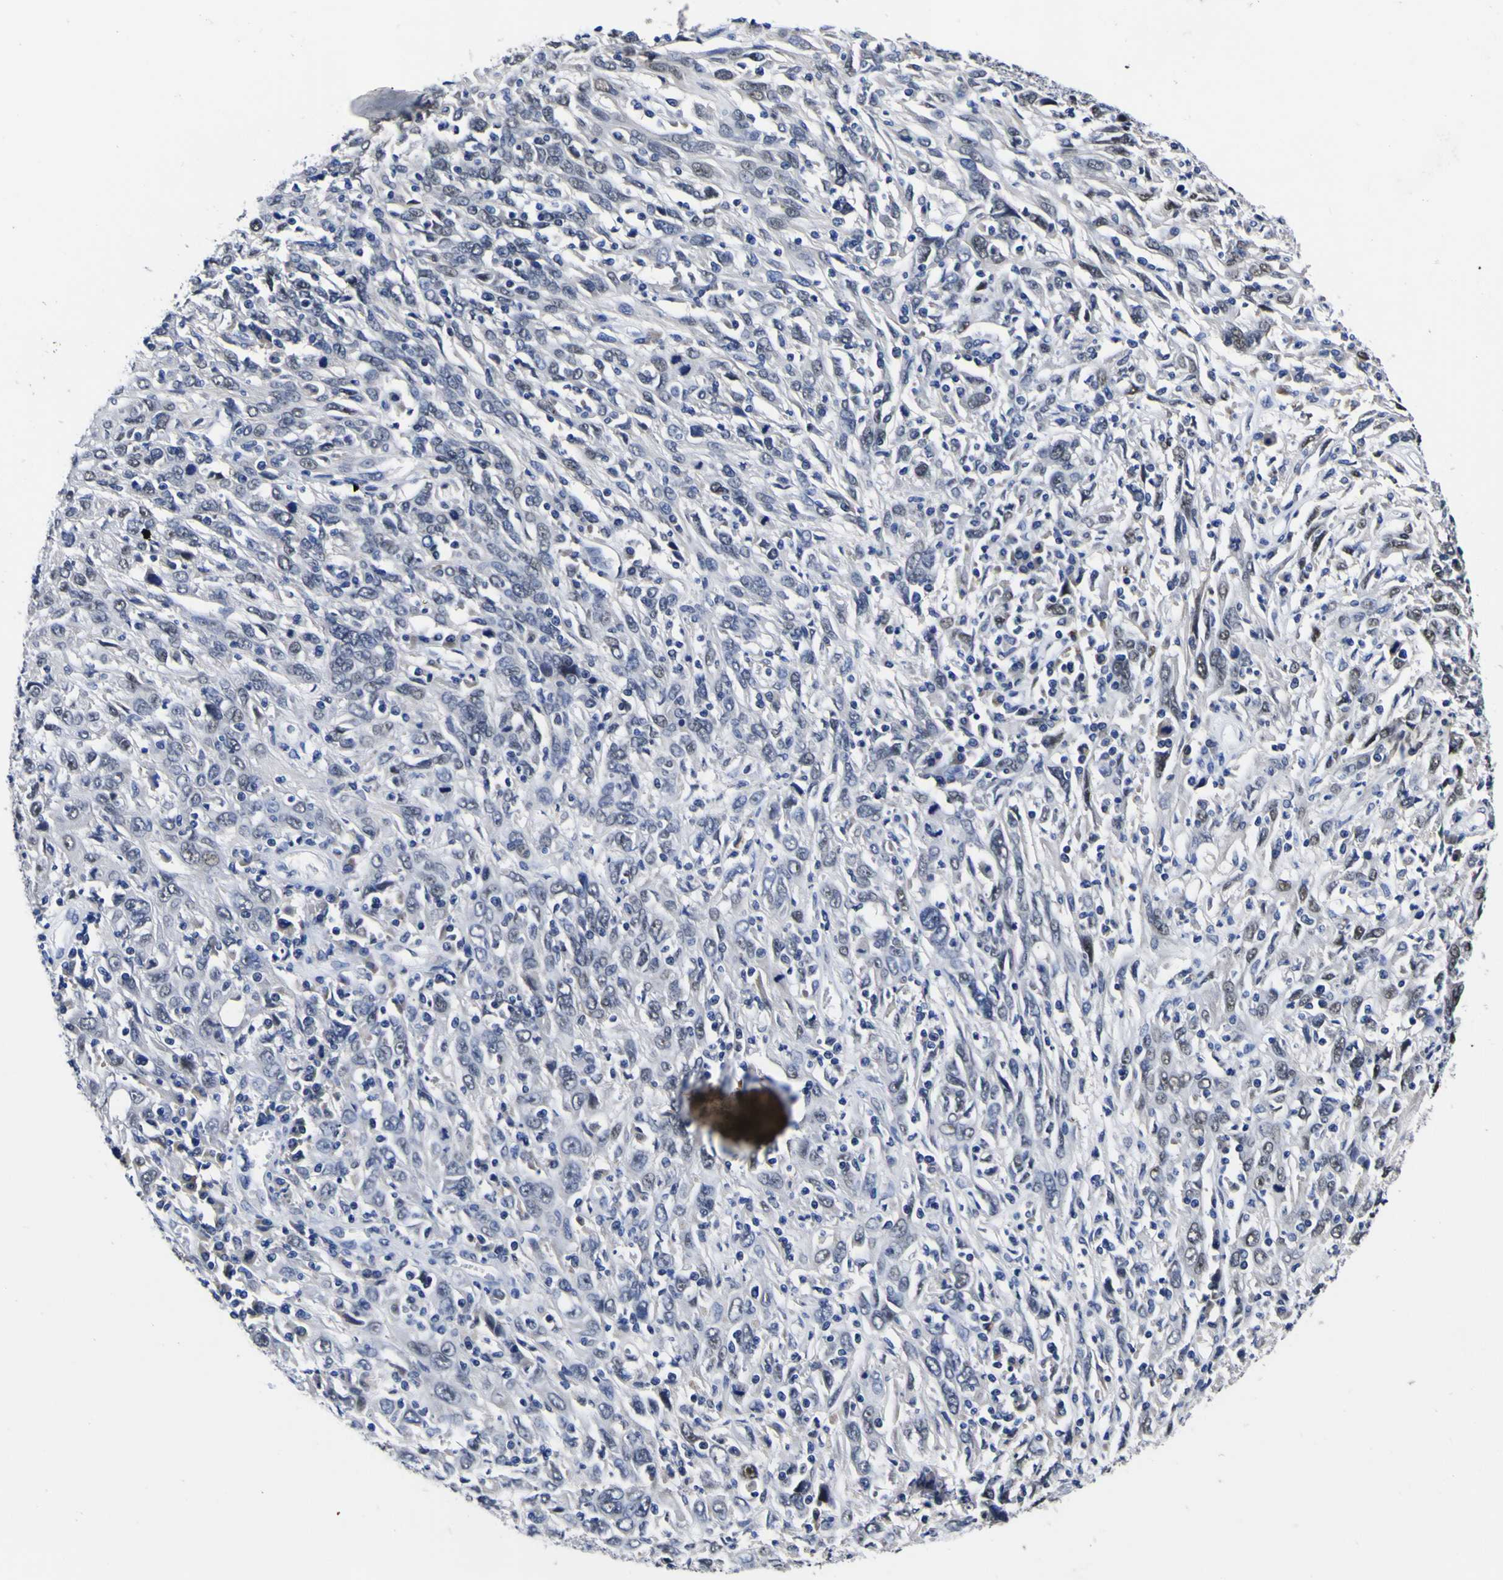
{"staining": {"intensity": "negative", "quantity": "none", "location": "none"}, "tissue": "cervical cancer", "cell_type": "Tumor cells", "image_type": "cancer", "snomed": [{"axis": "morphology", "description": "Squamous cell carcinoma, NOS"}, {"axis": "topography", "description": "Cervix"}], "caption": "Squamous cell carcinoma (cervical) was stained to show a protein in brown. There is no significant positivity in tumor cells.", "gene": "IGFLR1", "patient": {"sex": "female", "age": 46}}